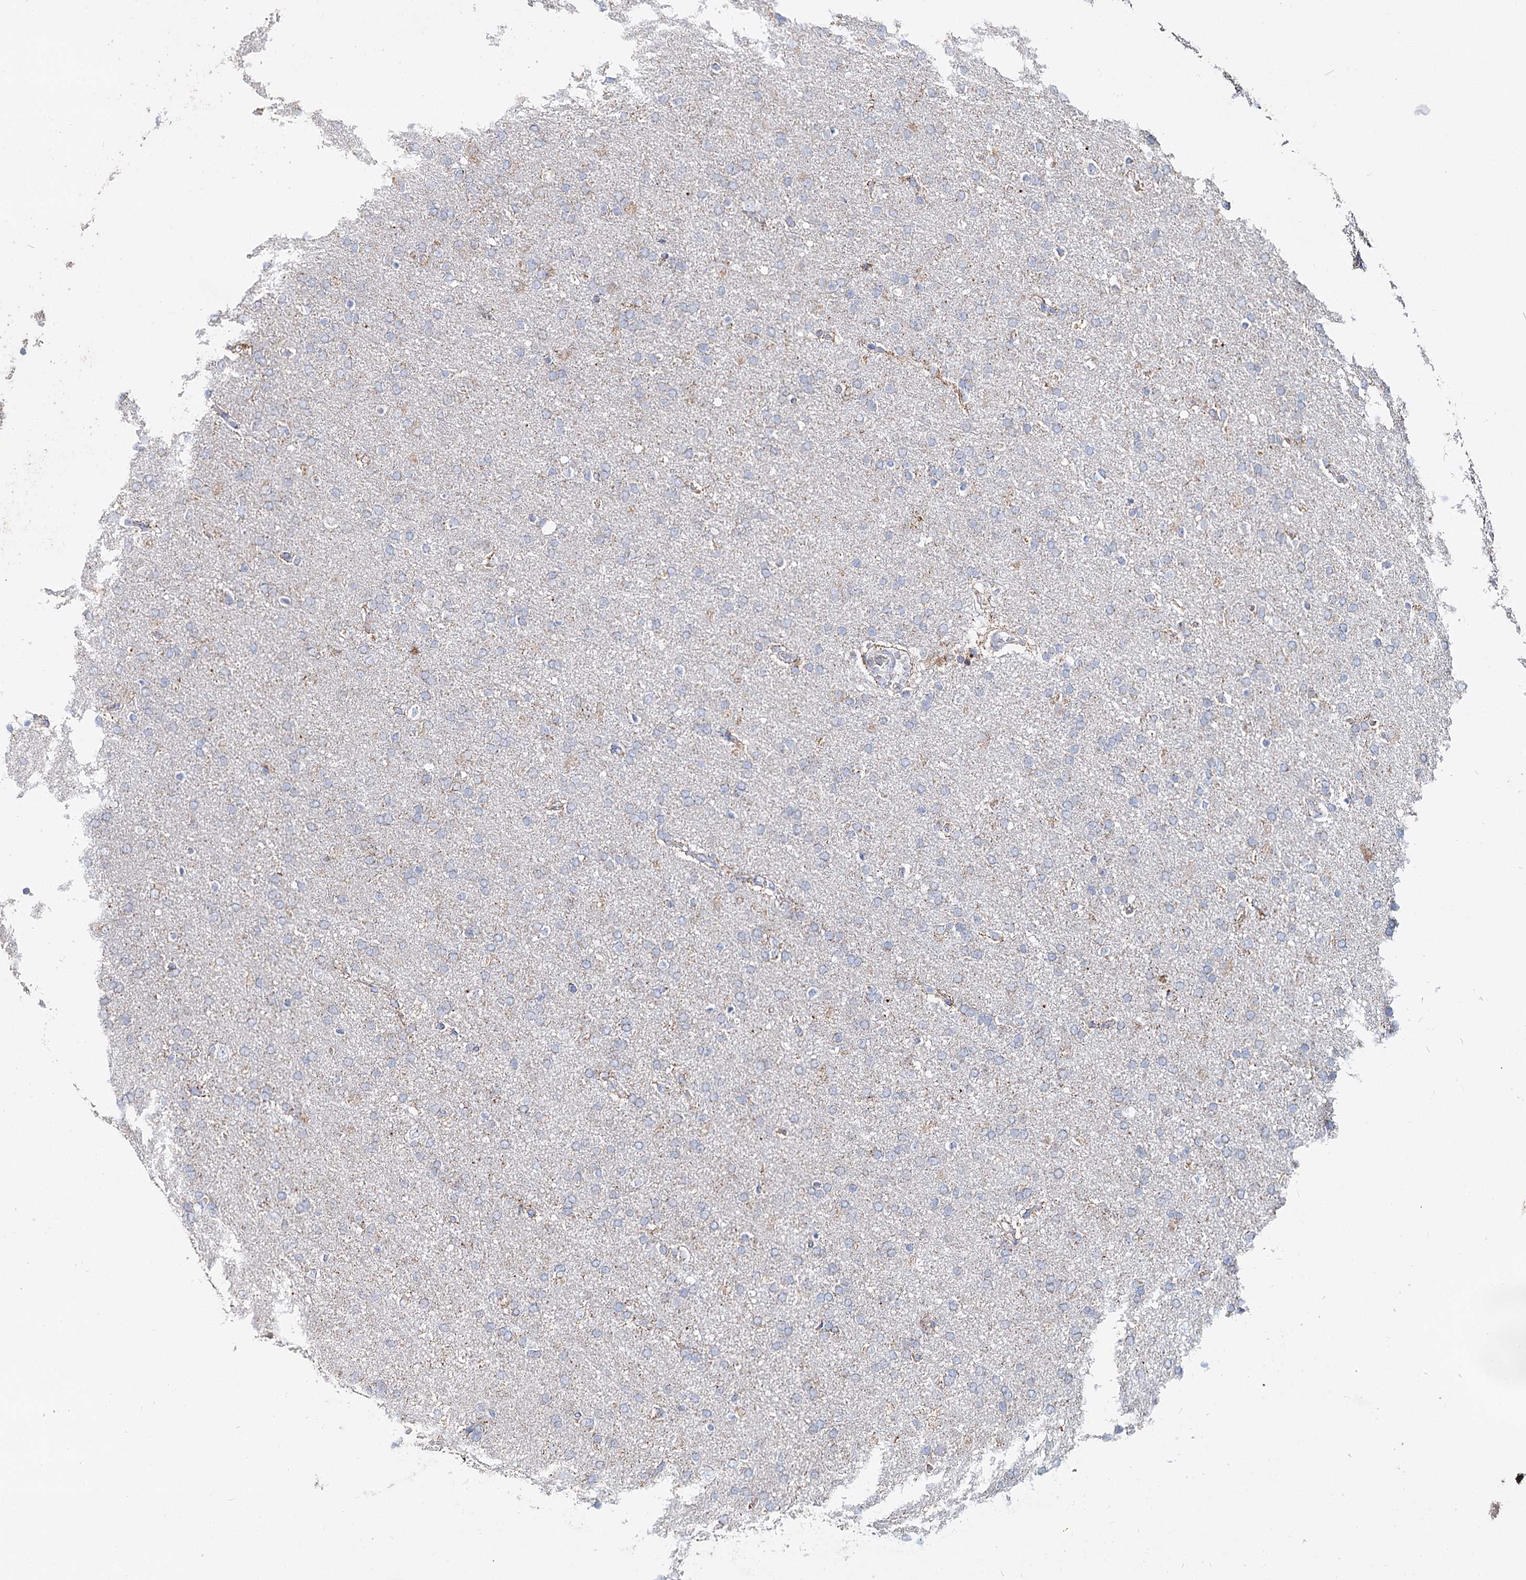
{"staining": {"intensity": "negative", "quantity": "none", "location": "none"}, "tissue": "glioma", "cell_type": "Tumor cells", "image_type": "cancer", "snomed": [{"axis": "morphology", "description": "Glioma, malignant, High grade"}, {"axis": "topography", "description": "Brain"}], "caption": "Tumor cells are negative for brown protein staining in glioma.", "gene": "MCCC2", "patient": {"sex": "male", "age": 72}}